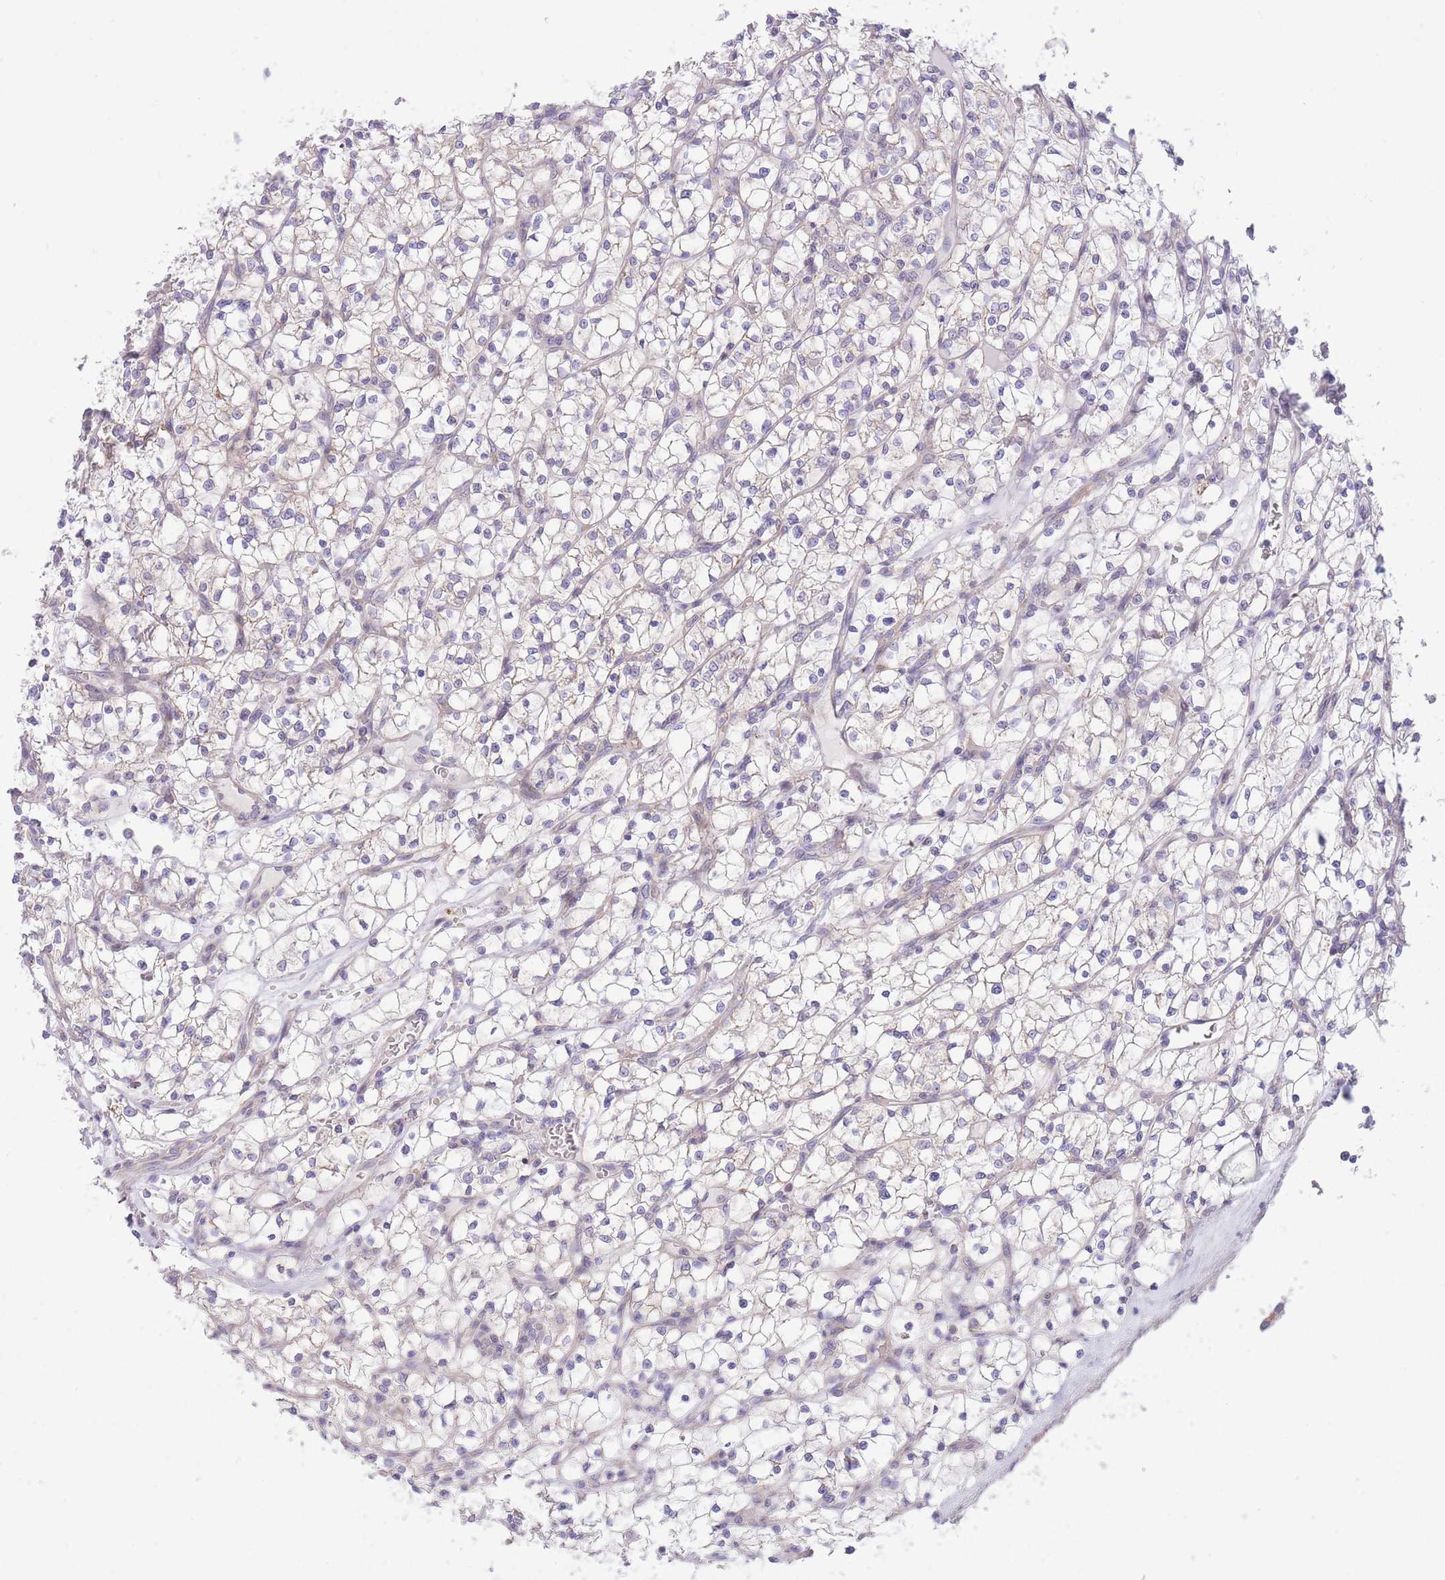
{"staining": {"intensity": "negative", "quantity": "none", "location": "none"}, "tissue": "renal cancer", "cell_type": "Tumor cells", "image_type": "cancer", "snomed": [{"axis": "morphology", "description": "Adenocarcinoma, NOS"}, {"axis": "topography", "description": "Kidney"}], "caption": "Renal cancer stained for a protein using immunohistochemistry (IHC) displays no staining tumor cells.", "gene": "BOLA2B", "patient": {"sex": "female", "age": 64}}